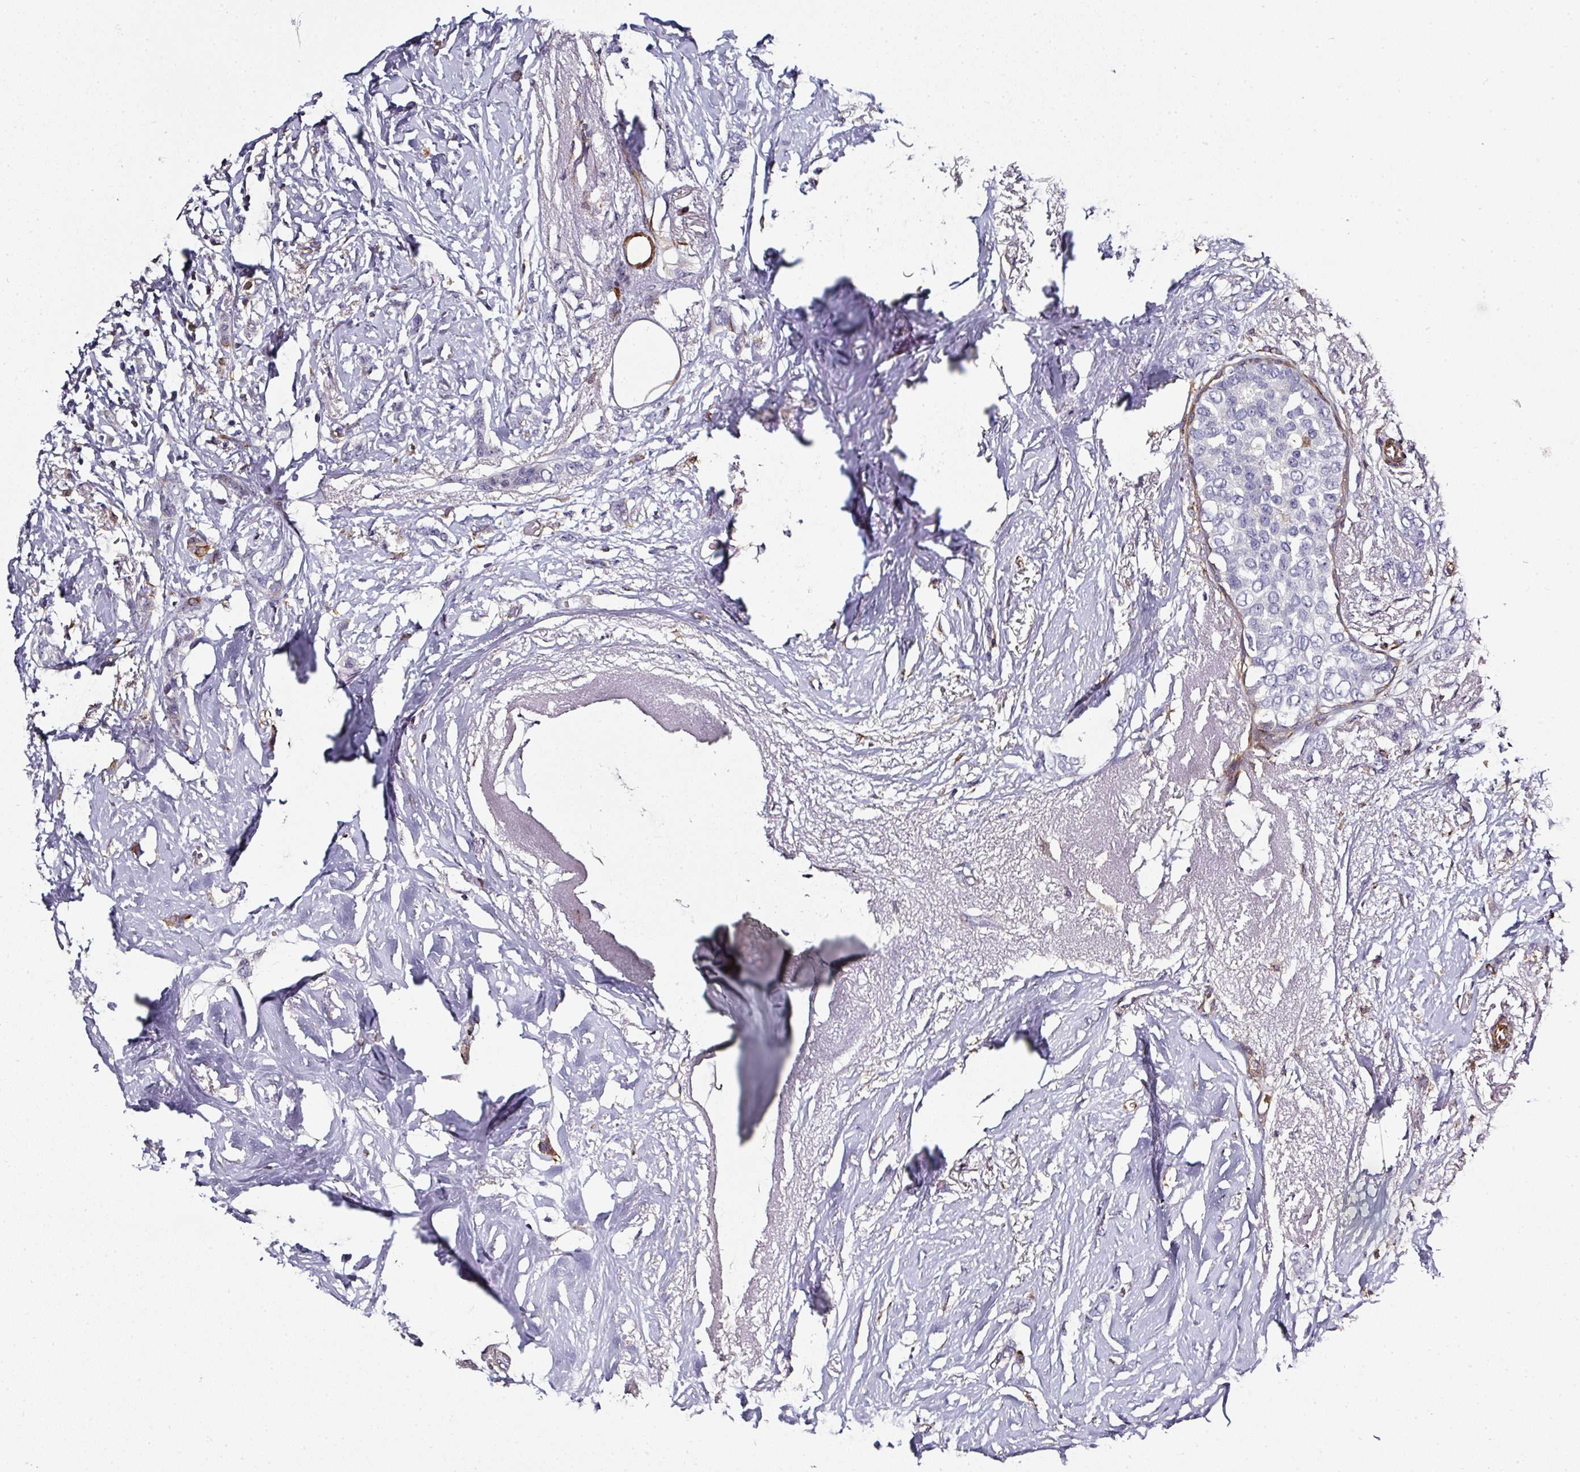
{"staining": {"intensity": "negative", "quantity": "none", "location": "none"}, "tissue": "breast cancer", "cell_type": "Tumor cells", "image_type": "cancer", "snomed": [{"axis": "morphology", "description": "Duct carcinoma"}, {"axis": "topography", "description": "Breast"}], "caption": "This is an IHC image of breast intraductal carcinoma. There is no positivity in tumor cells.", "gene": "BEND5", "patient": {"sex": "female", "age": 72}}